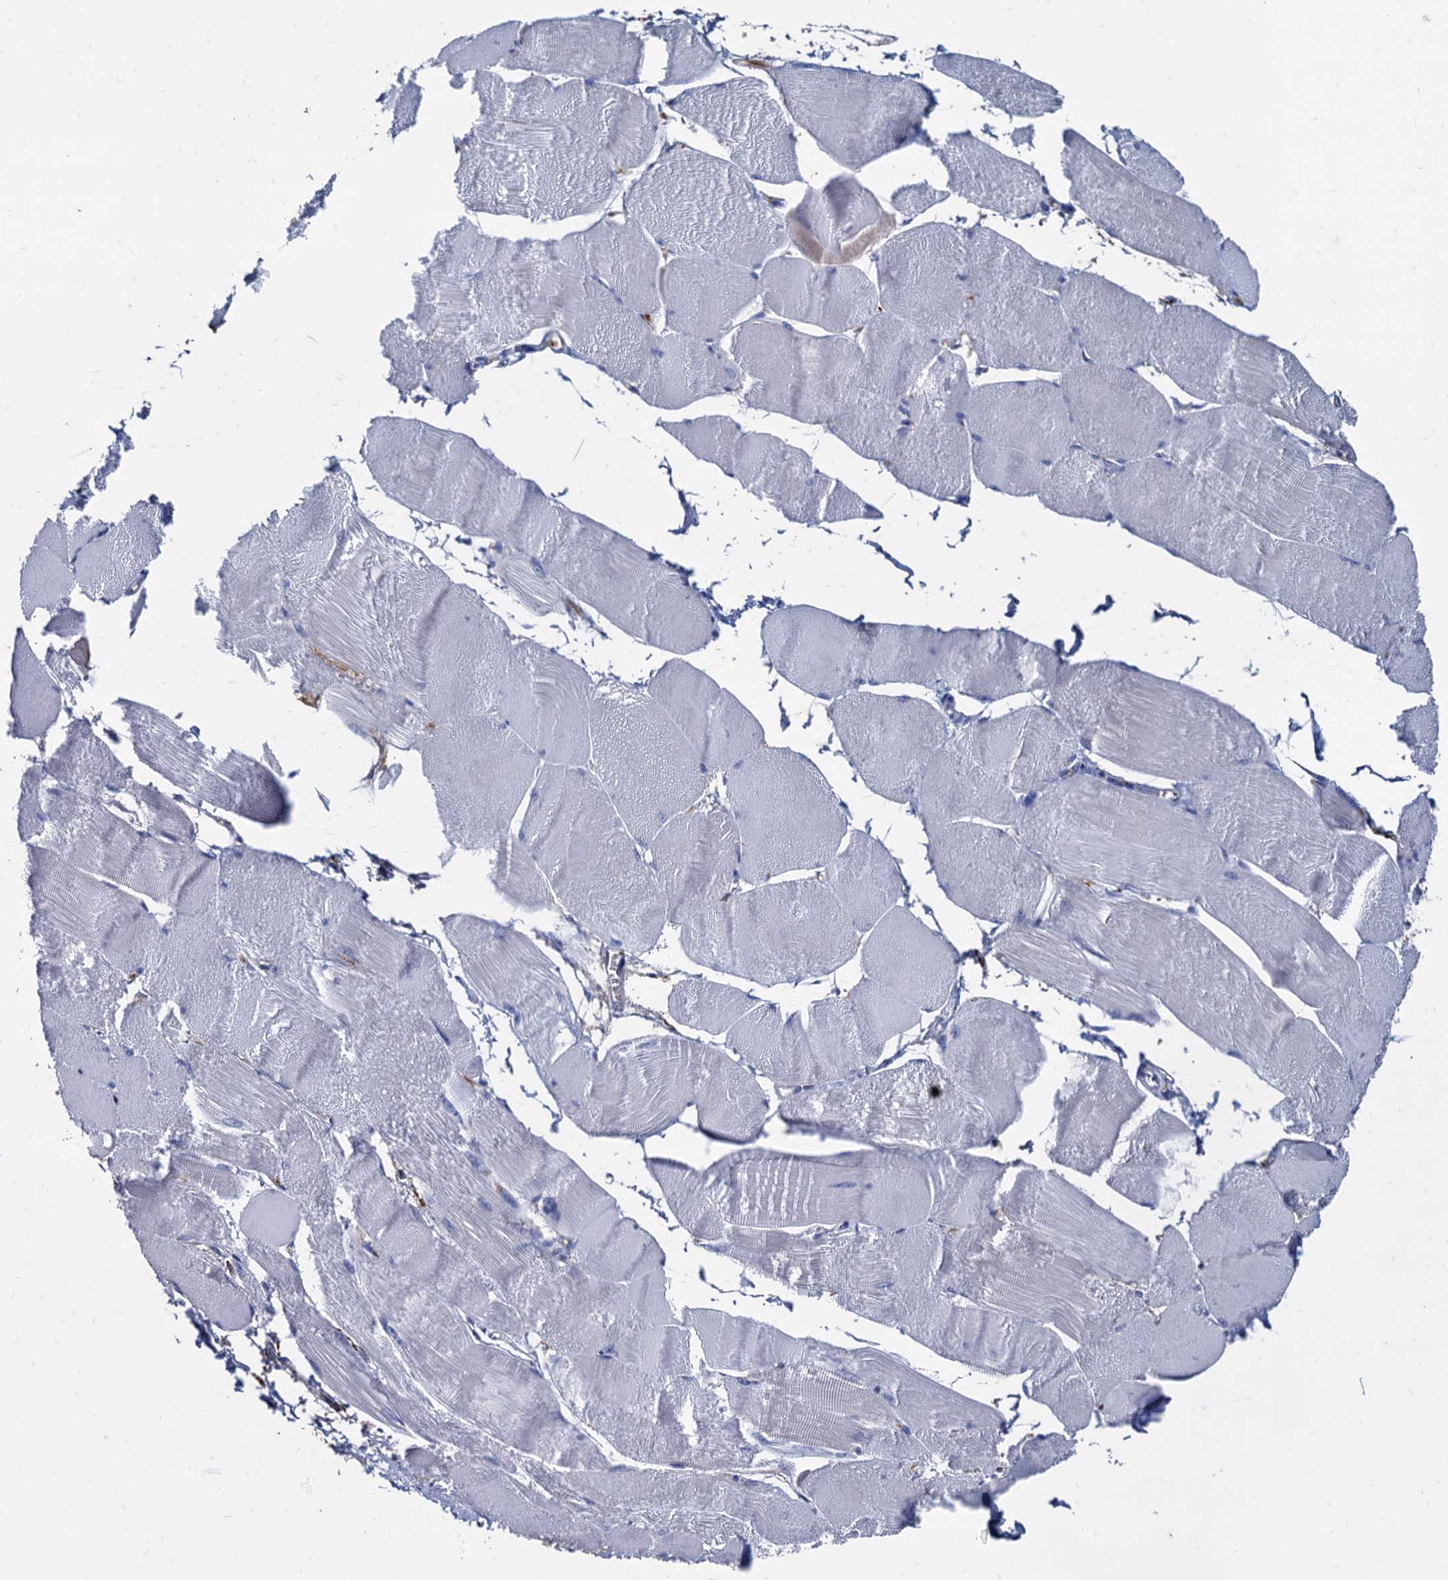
{"staining": {"intensity": "negative", "quantity": "none", "location": "none"}, "tissue": "skeletal muscle", "cell_type": "Myocytes", "image_type": "normal", "snomed": [{"axis": "morphology", "description": "Normal tissue, NOS"}, {"axis": "morphology", "description": "Basal cell carcinoma"}, {"axis": "topography", "description": "Skeletal muscle"}], "caption": "Image shows no protein expression in myocytes of unremarkable skeletal muscle. The staining was performed using DAB (3,3'-diaminobenzidine) to visualize the protein expression in brown, while the nuclei were stained in blue with hematoxylin (Magnification: 20x).", "gene": "APOD", "patient": {"sex": "female", "age": 64}}